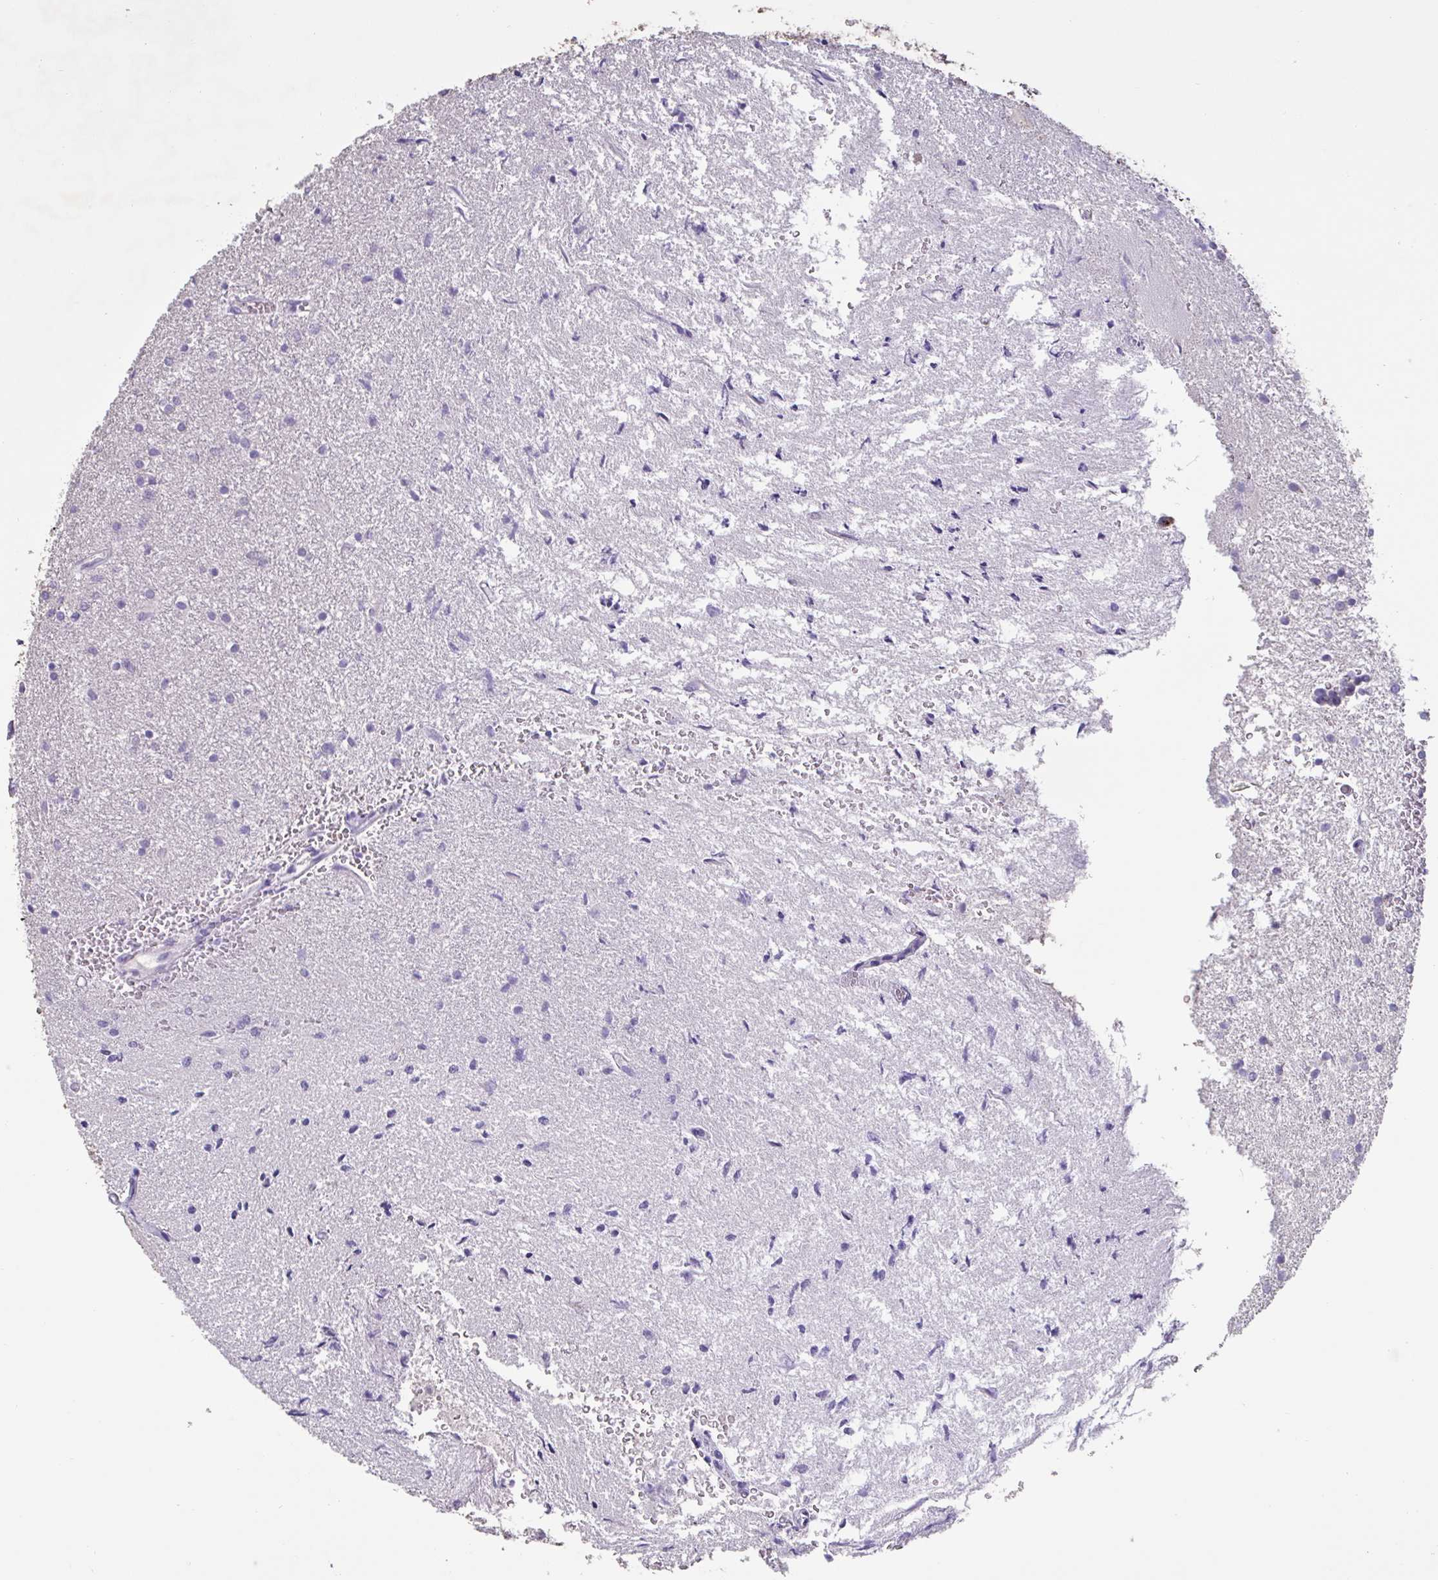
{"staining": {"intensity": "negative", "quantity": "none", "location": "none"}, "tissue": "glioma", "cell_type": "Tumor cells", "image_type": "cancer", "snomed": [{"axis": "morphology", "description": "Glioma, malignant, High grade"}, {"axis": "topography", "description": "Brain"}], "caption": "Tumor cells show no significant positivity in malignant glioma (high-grade).", "gene": "CHMP5", "patient": {"sex": "female", "age": 50}}